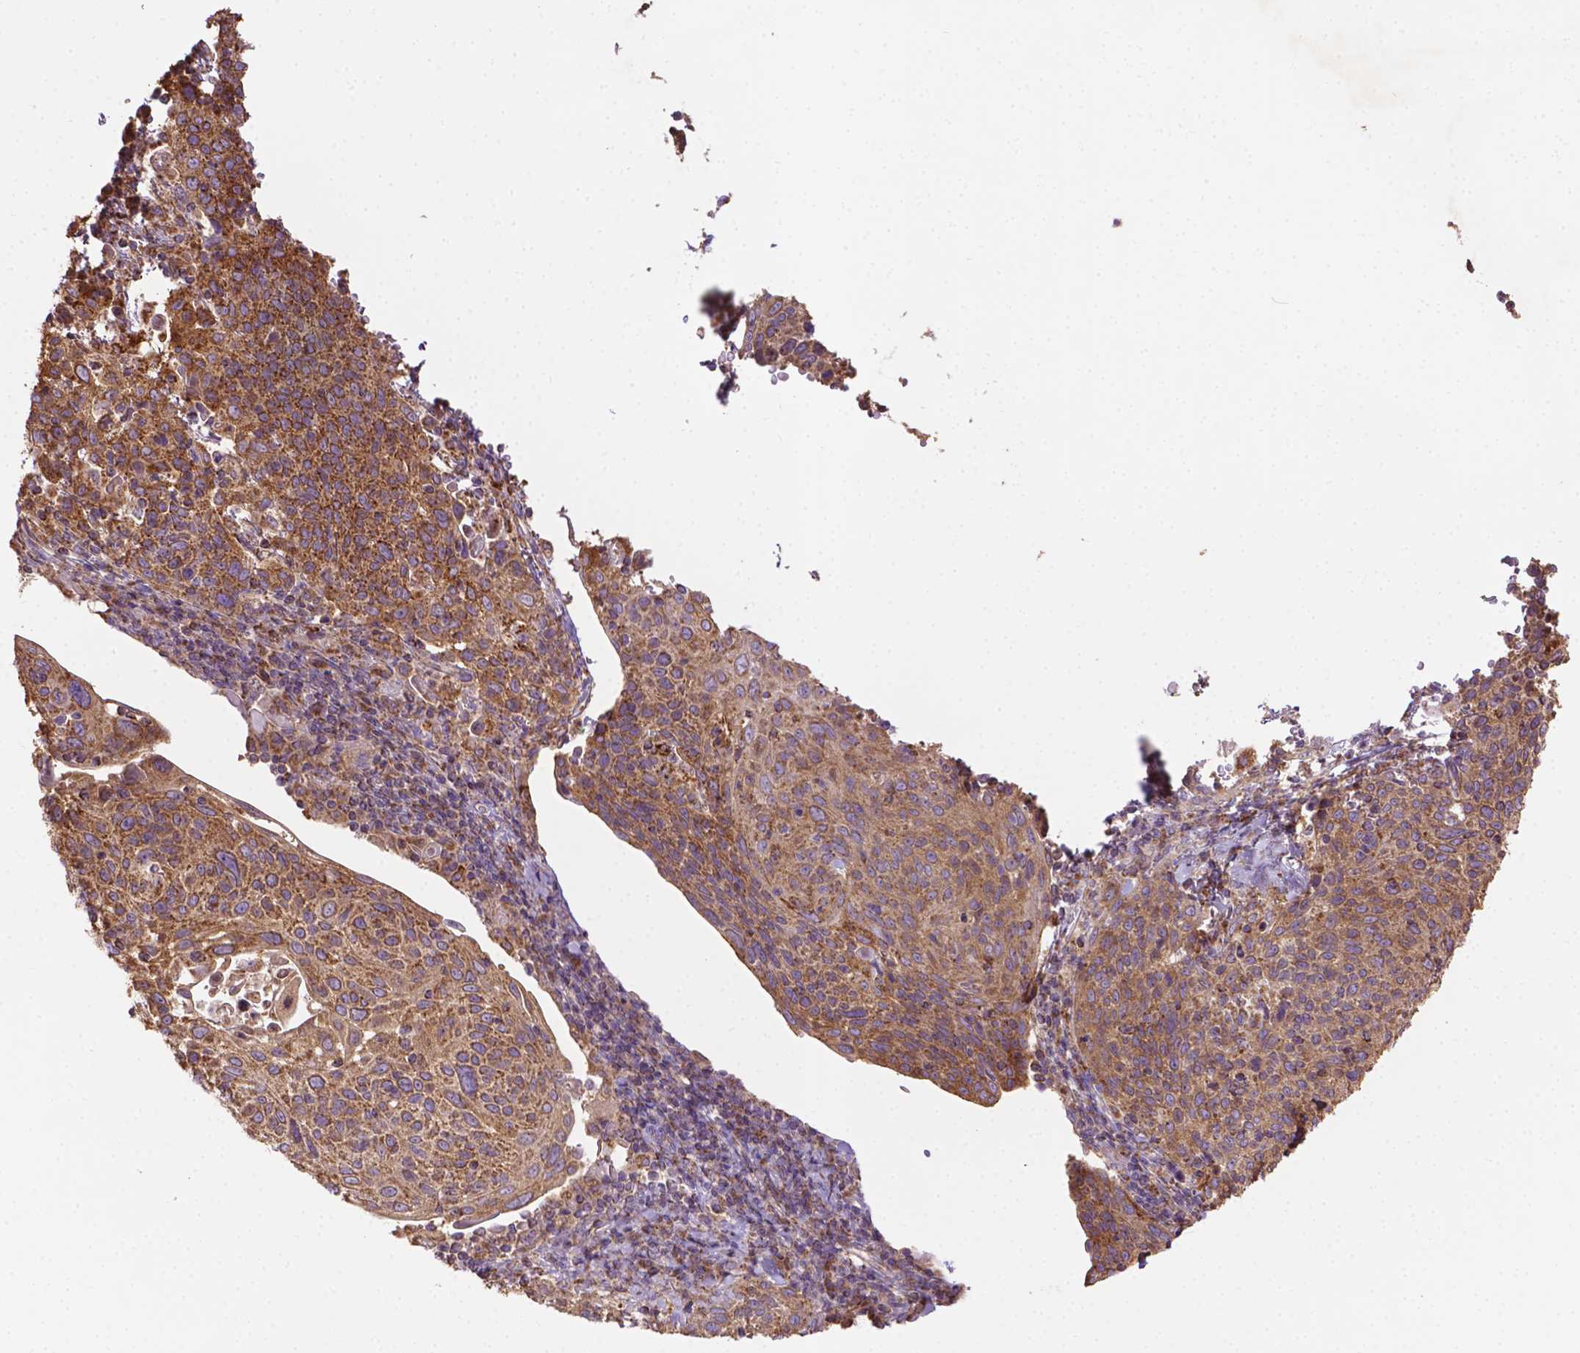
{"staining": {"intensity": "strong", "quantity": ">75%", "location": "cytoplasmic/membranous"}, "tissue": "cervical cancer", "cell_type": "Tumor cells", "image_type": "cancer", "snomed": [{"axis": "morphology", "description": "Squamous cell carcinoma, NOS"}, {"axis": "topography", "description": "Cervix"}], "caption": "Tumor cells show high levels of strong cytoplasmic/membranous positivity in approximately >75% of cells in human cervical cancer.", "gene": "ILVBL", "patient": {"sex": "female", "age": 61}}